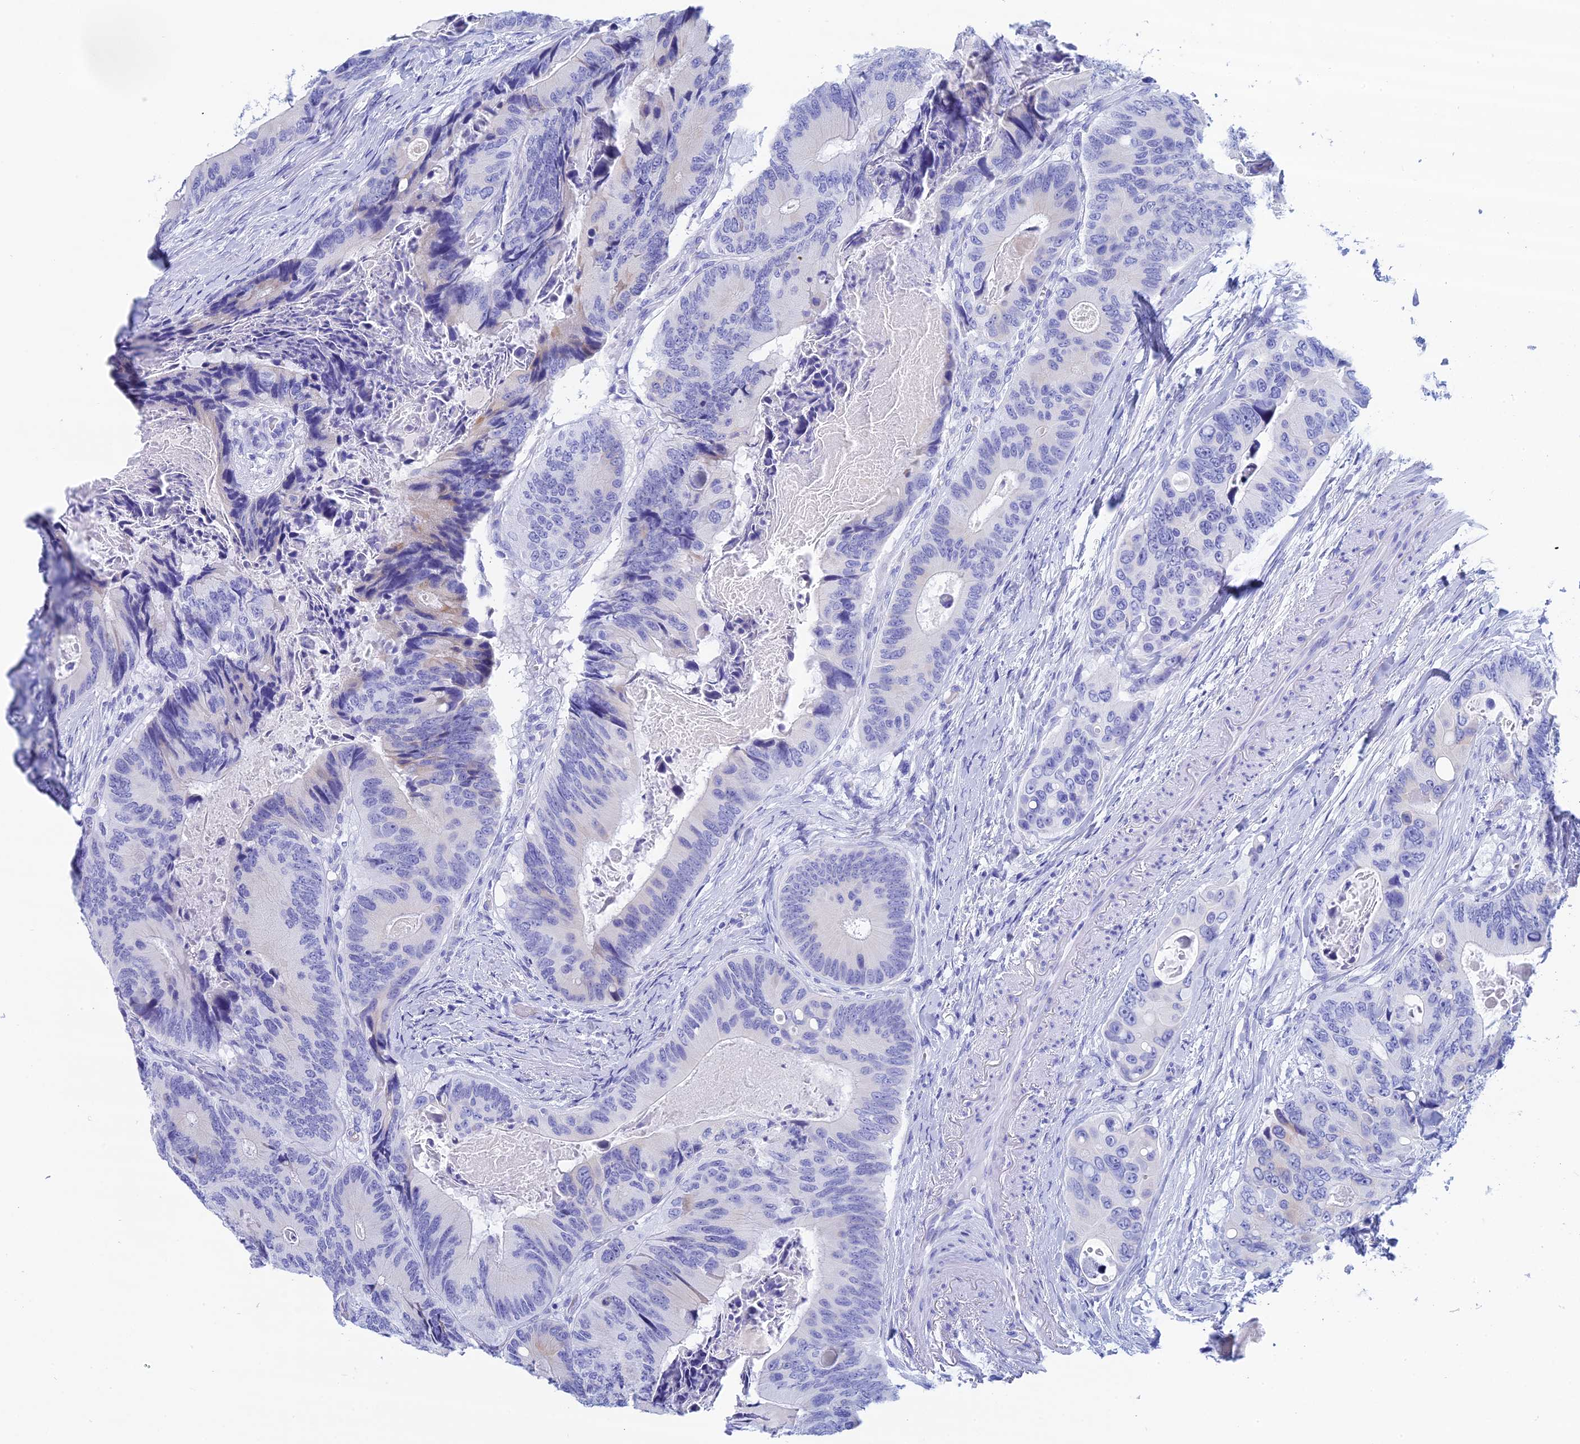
{"staining": {"intensity": "negative", "quantity": "none", "location": "none"}, "tissue": "colorectal cancer", "cell_type": "Tumor cells", "image_type": "cancer", "snomed": [{"axis": "morphology", "description": "Adenocarcinoma, NOS"}, {"axis": "topography", "description": "Colon"}], "caption": "The image exhibits no staining of tumor cells in colorectal cancer (adenocarcinoma).", "gene": "TEX101", "patient": {"sex": "male", "age": 84}}